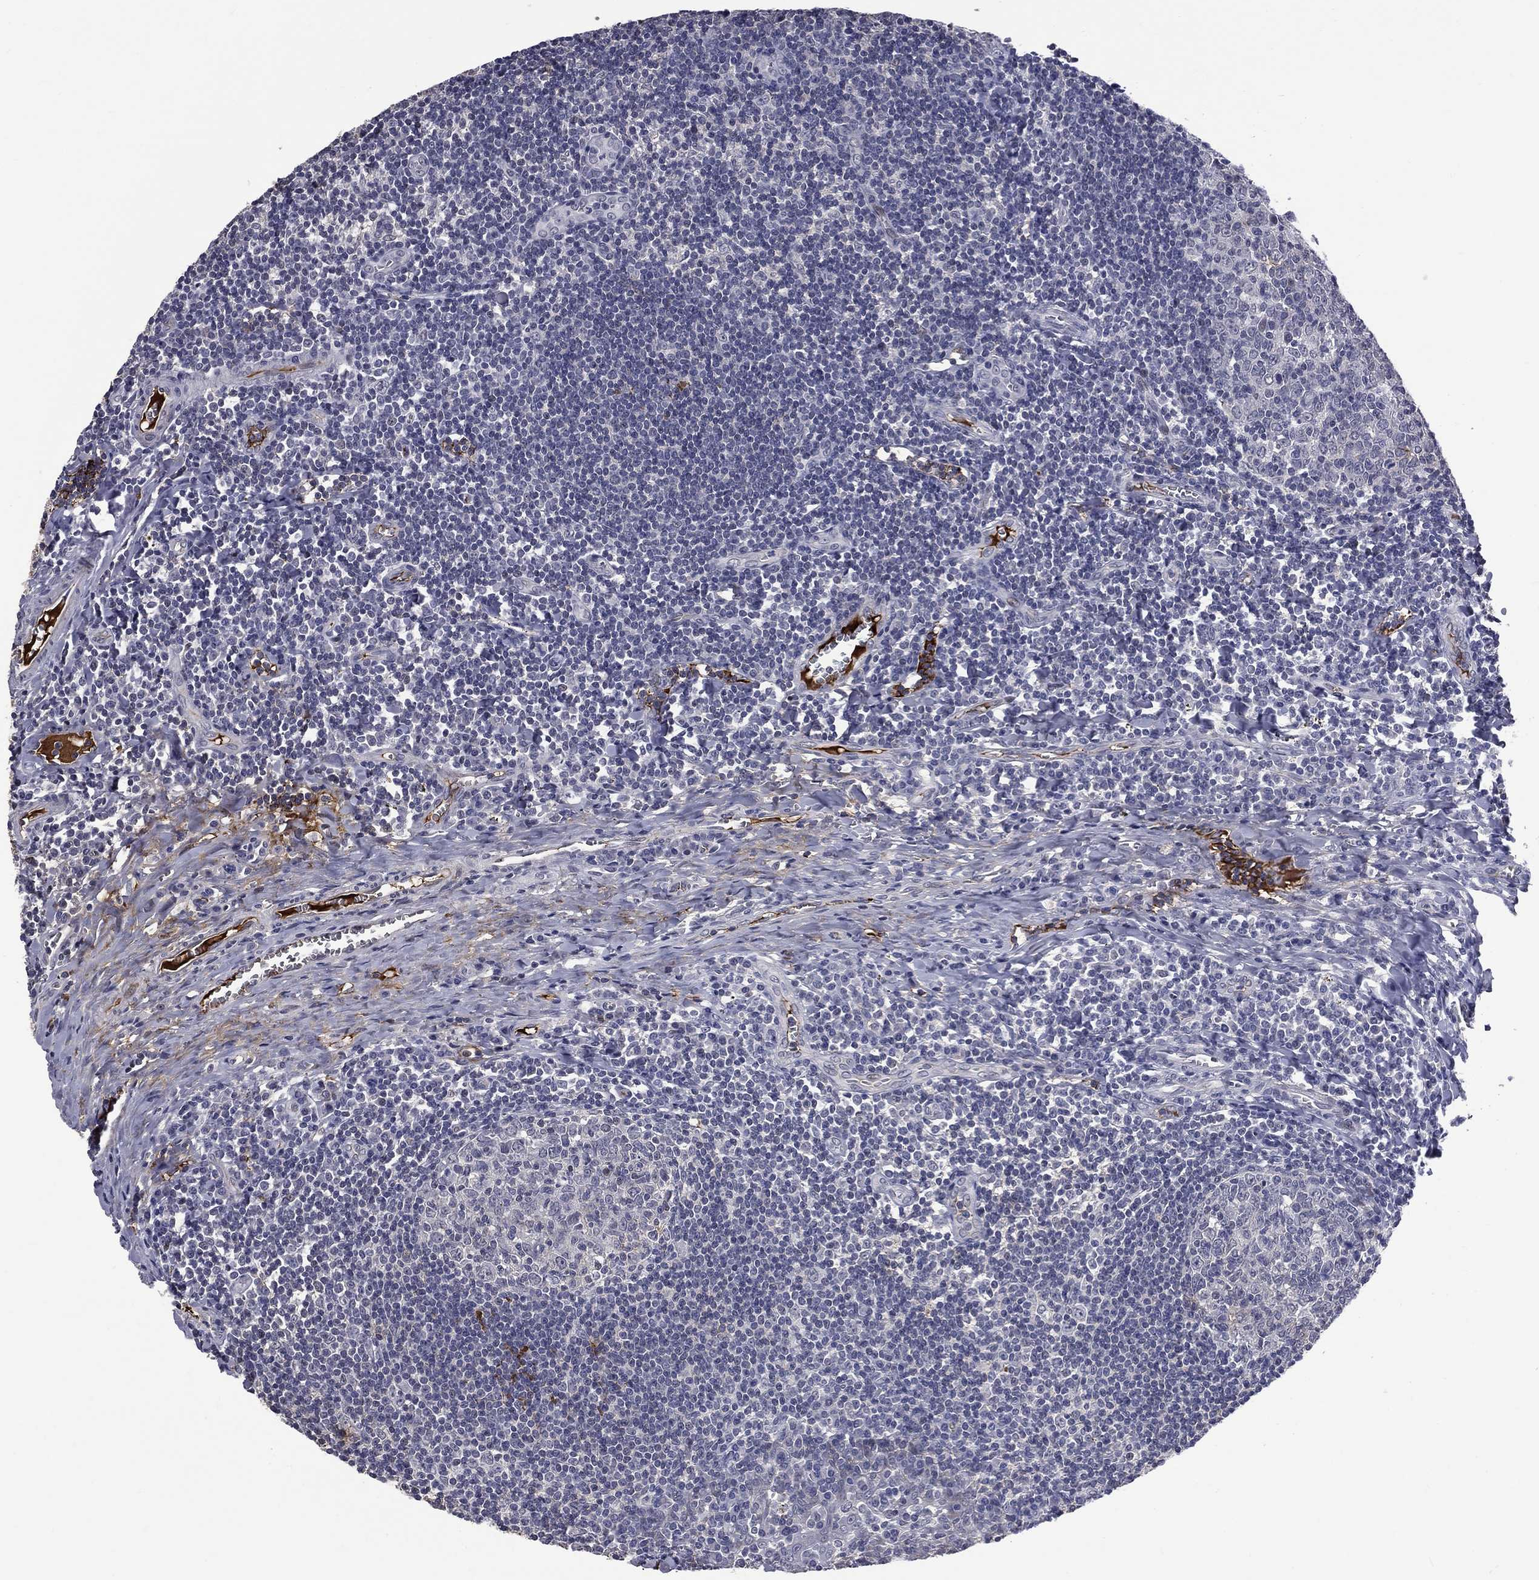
{"staining": {"intensity": "negative", "quantity": "none", "location": "none"}, "tissue": "tonsil", "cell_type": "Germinal center cells", "image_type": "normal", "snomed": [{"axis": "morphology", "description": "Normal tissue, NOS"}, {"axis": "morphology", "description": "Inflammation, NOS"}, {"axis": "topography", "description": "Tonsil"}], "caption": "IHC histopathology image of unremarkable tonsil: tonsil stained with DAB reveals no significant protein expression in germinal center cells.", "gene": "FGG", "patient": {"sex": "female", "age": 31}}